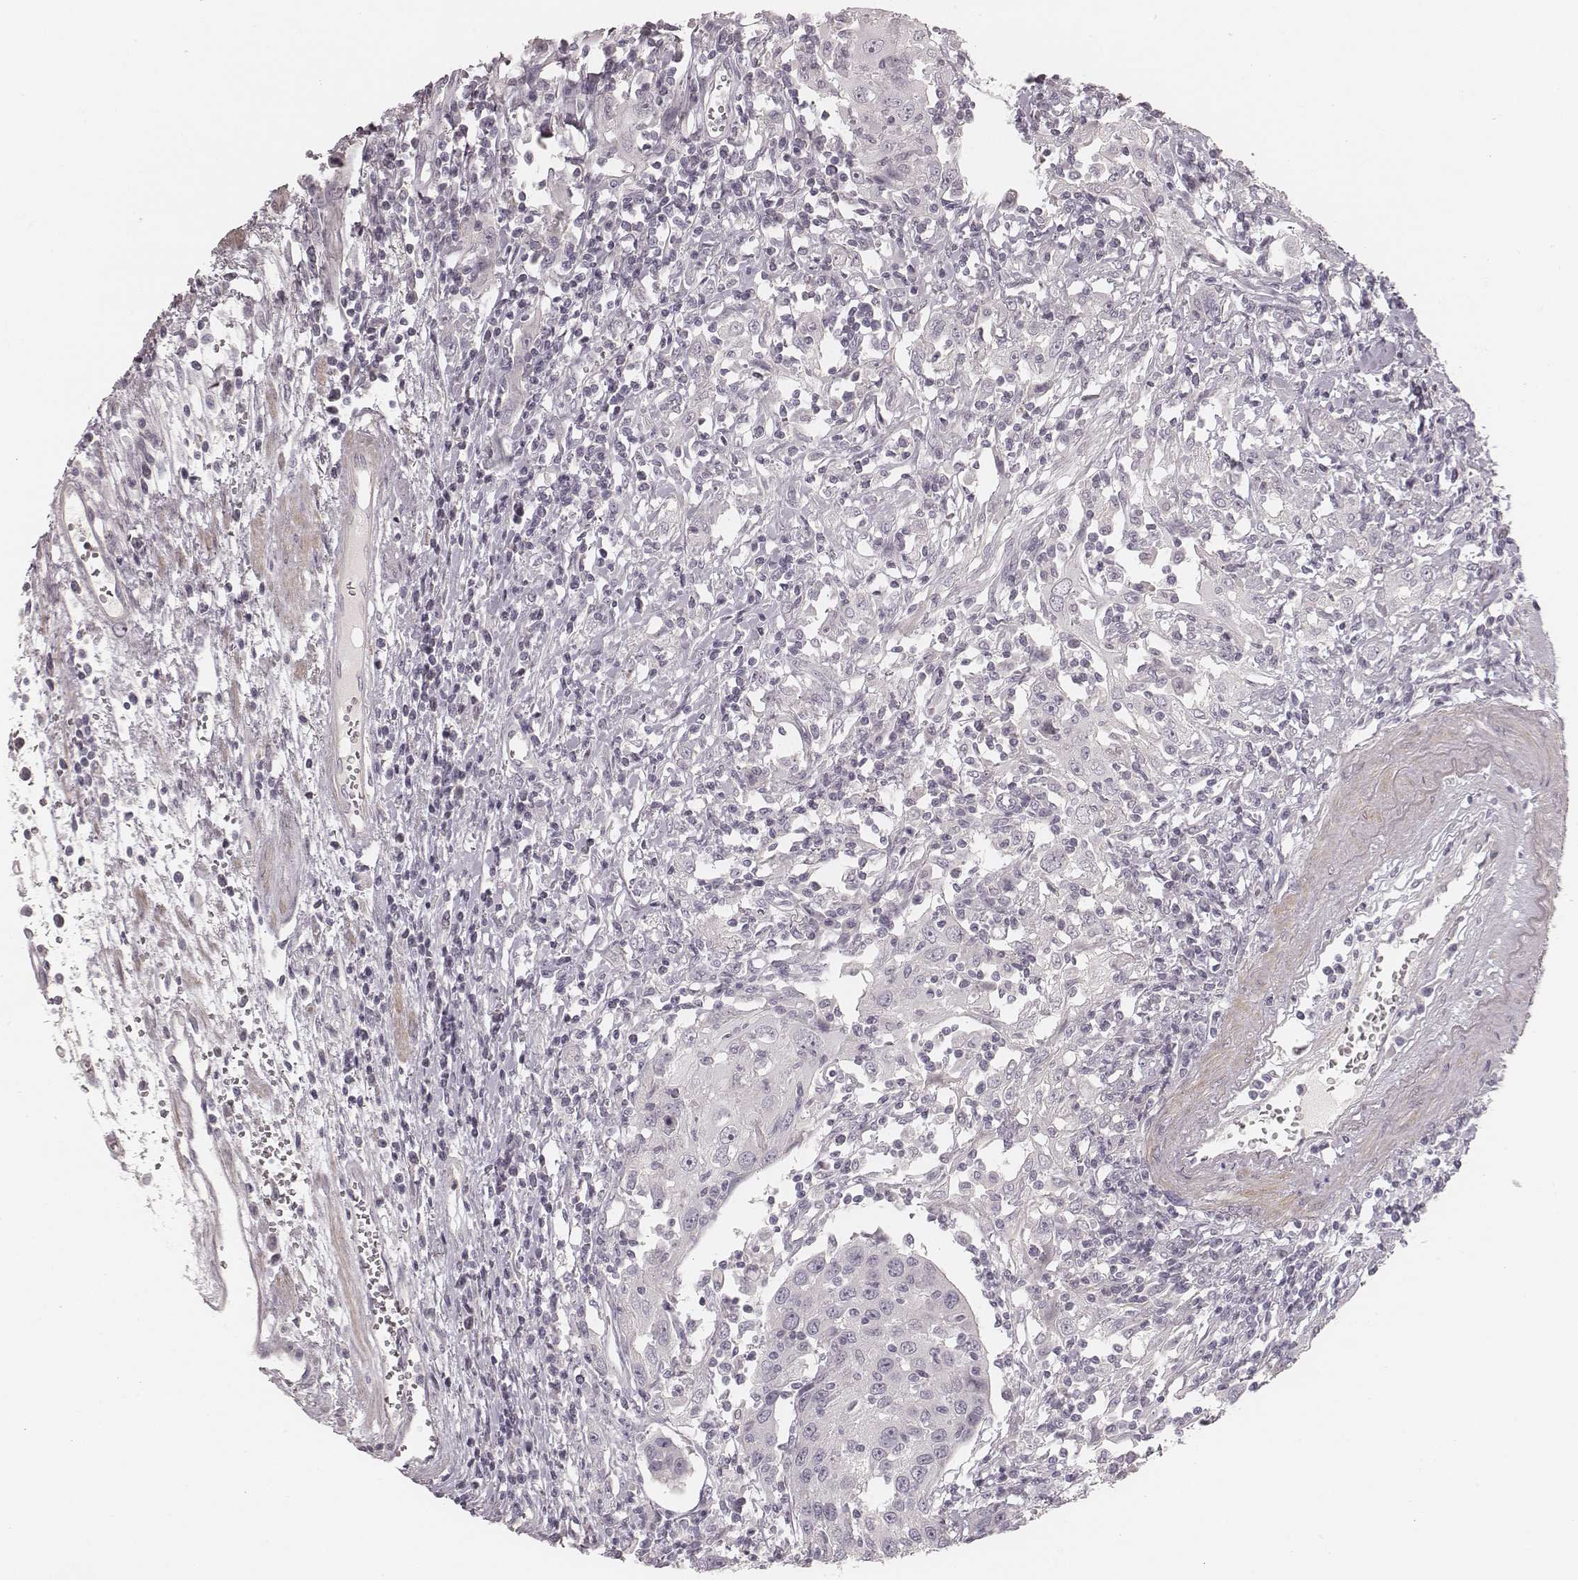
{"staining": {"intensity": "negative", "quantity": "none", "location": "none"}, "tissue": "urothelial cancer", "cell_type": "Tumor cells", "image_type": "cancer", "snomed": [{"axis": "morphology", "description": "Urothelial carcinoma, High grade"}, {"axis": "topography", "description": "Urinary bladder"}], "caption": "Photomicrograph shows no significant protein positivity in tumor cells of urothelial cancer.", "gene": "SPATA24", "patient": {"sex": "female", "age": 85}}